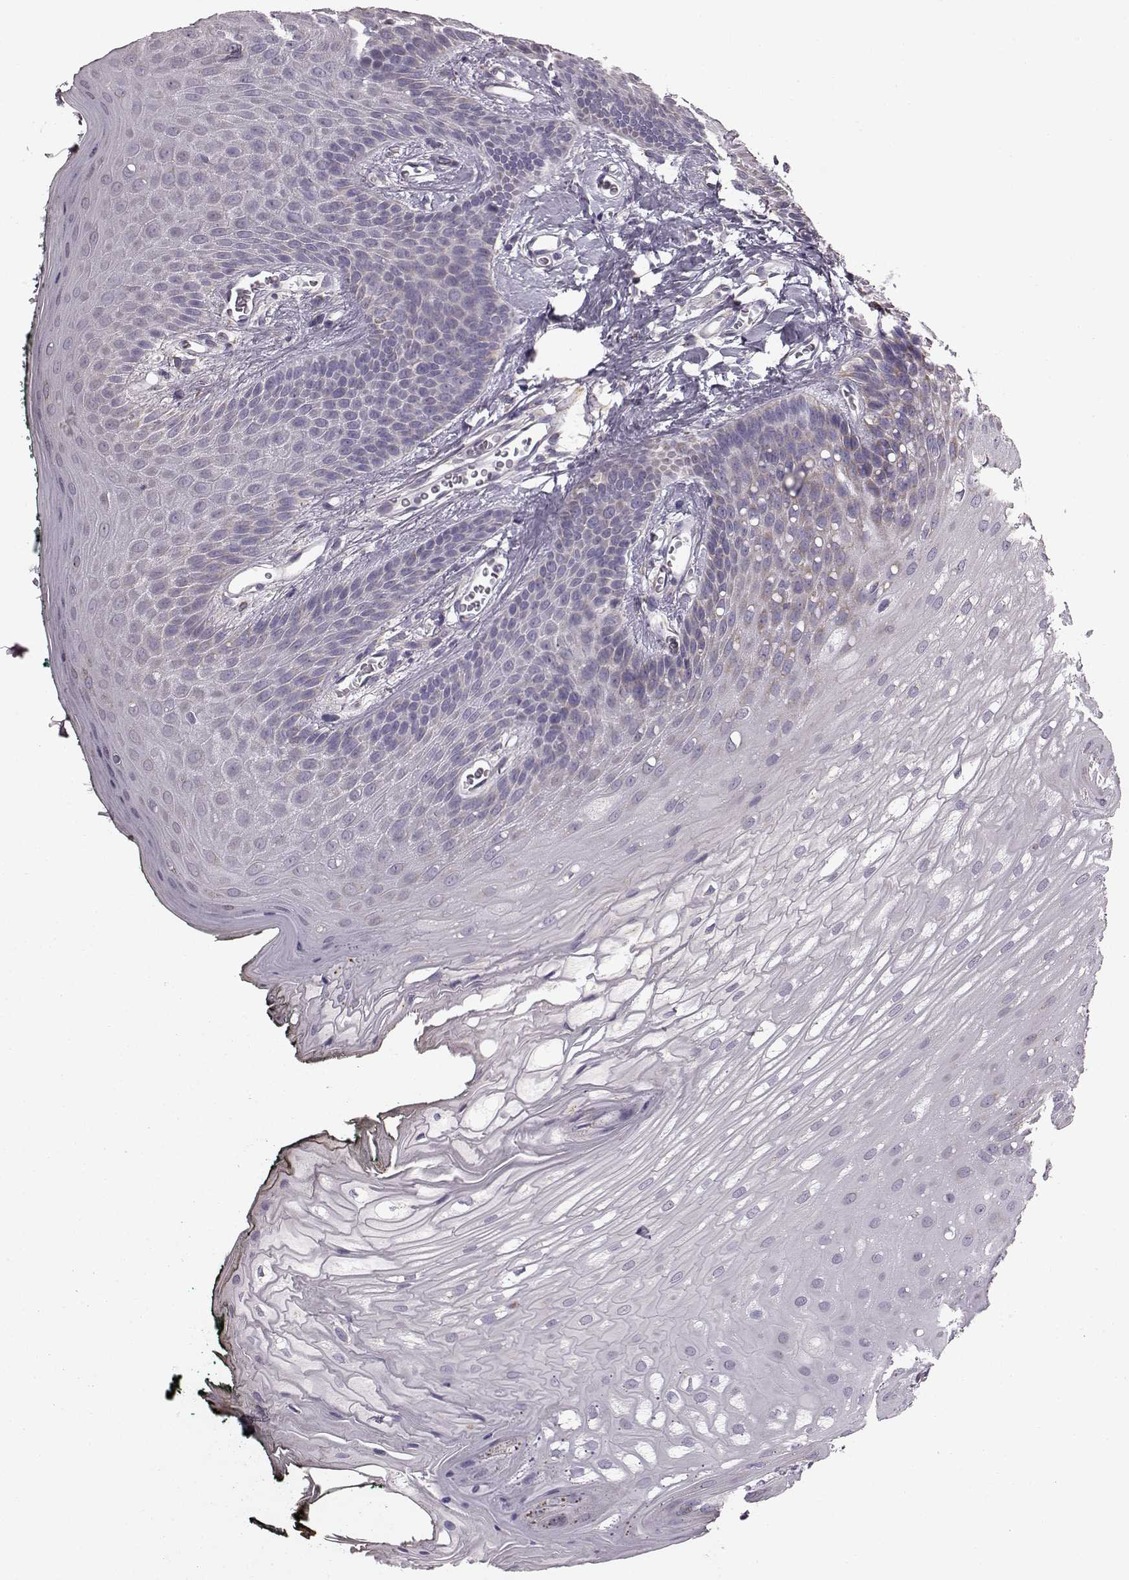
{"staining": {"intensity": "negative", "quantity": "none", "location": "none"}, "tissue": "oral mucosa", "cell_type": "Squamous epithelial cells", "image_type": "normal", "snomed": [{"axis": "morphology", "description": "Normal tissue, NOS"}, {"axis": "topography", "description": "Oral tissue"}, {"axis": "topography", "description": "Head-Neck"}], "caption": "Squamous epithelial cells are negative for protein expression in unremarkable human oral mucosa. (Brightfield microscopy of DAB (3,3'-diaminobenzidine) immunohistochemistry at high magnification).", "gene": "FAM8A1", "patient": {"sex": "female", "age": 68}}